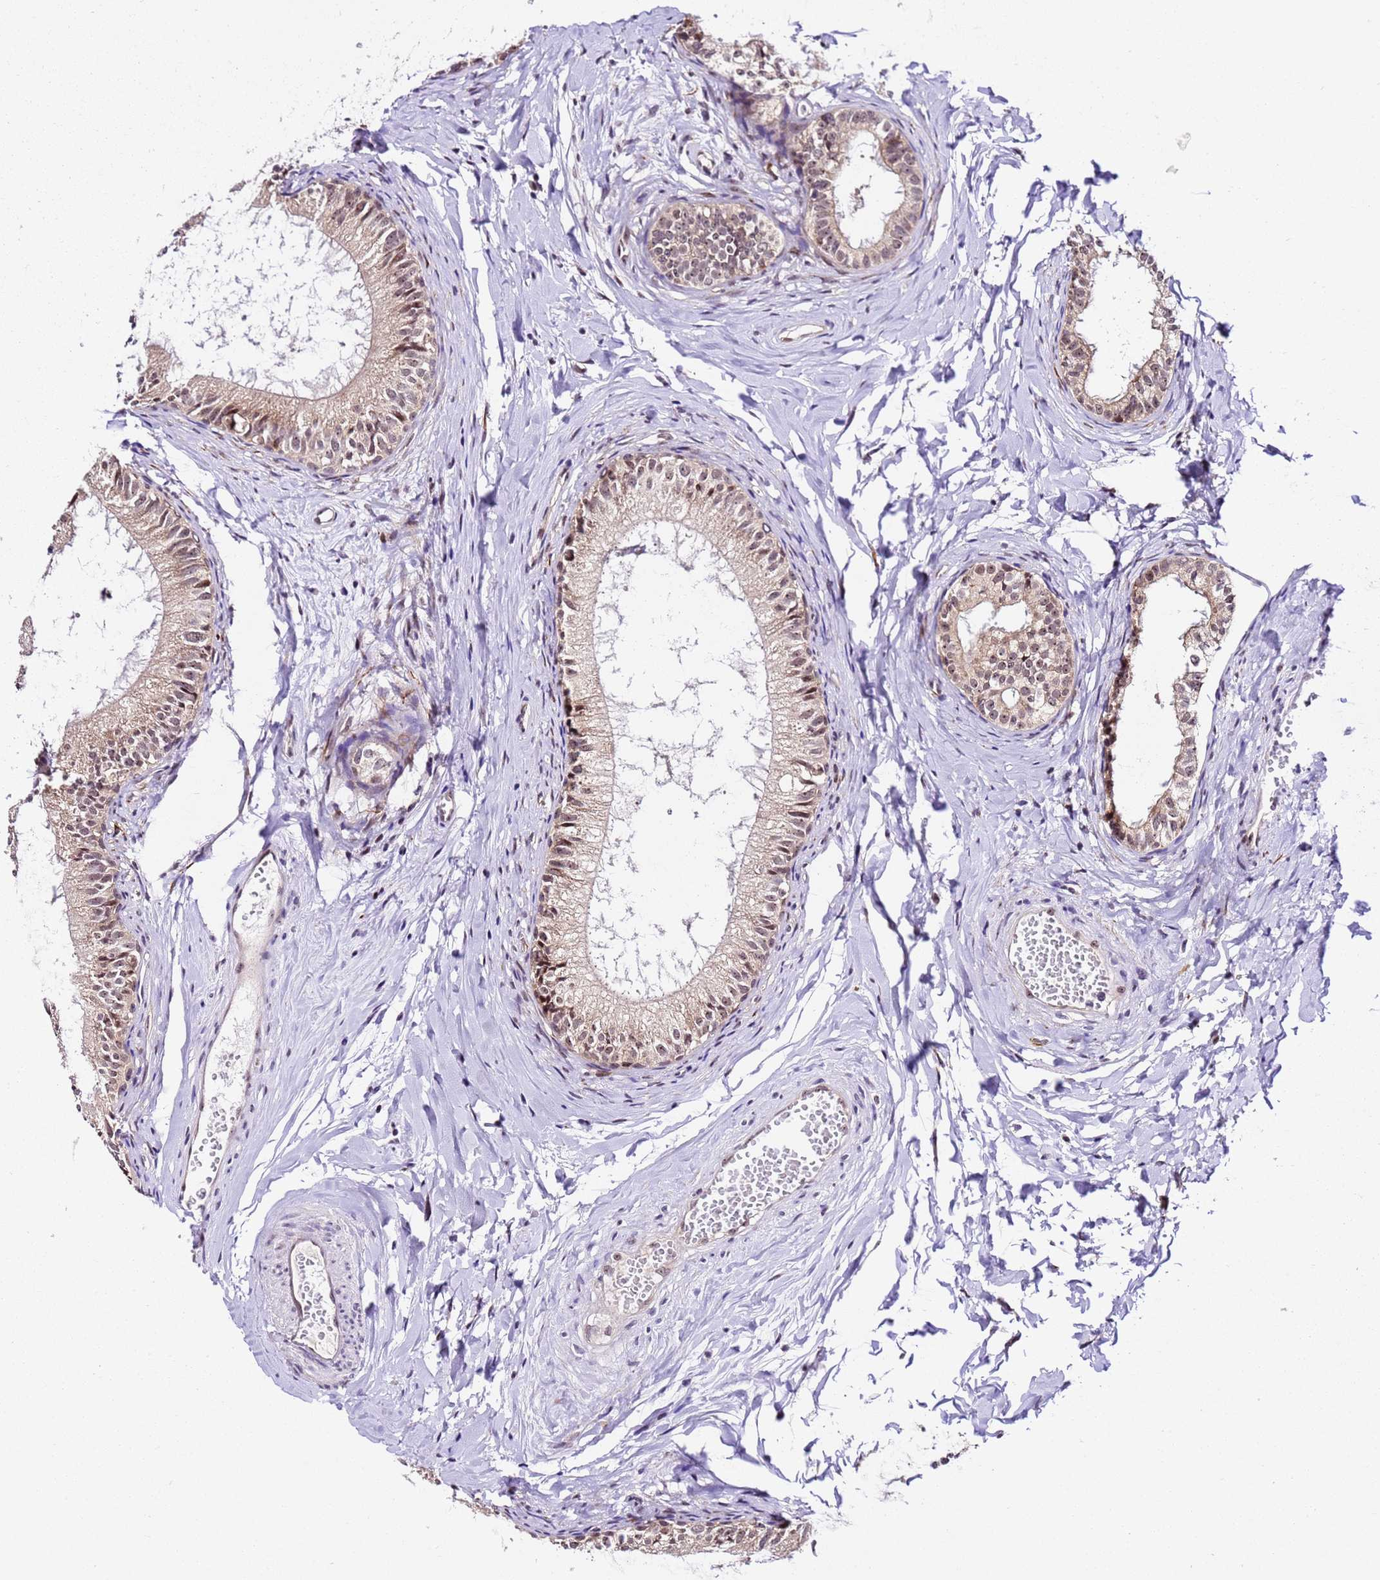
{"staining": {"intensity": "moderate", "quantity": ">75%", "location": "cytoplasmic/membranous,nuclear"}, "tissue": "epididymis", "cell_type": "Glandular cells", "image_type": "normal", "snomed": [{"axis": "morphology", "description": "Normal tissue, NOS"}, {"axis": "topography", "description": "Epididymis"}], "caption": "Glandular cells show medium levels of moderate cytoplasmic/membranous,nuclear positivity in approximately >75% of cells in unremarkable human epididymis. The protein is stained brown, and the nuclei are stained in blue (DAB IHC with brightfield microscopy, high magnification).", "gene": "SLX4IP", "patient": {"sex": "male", "age": 34}}